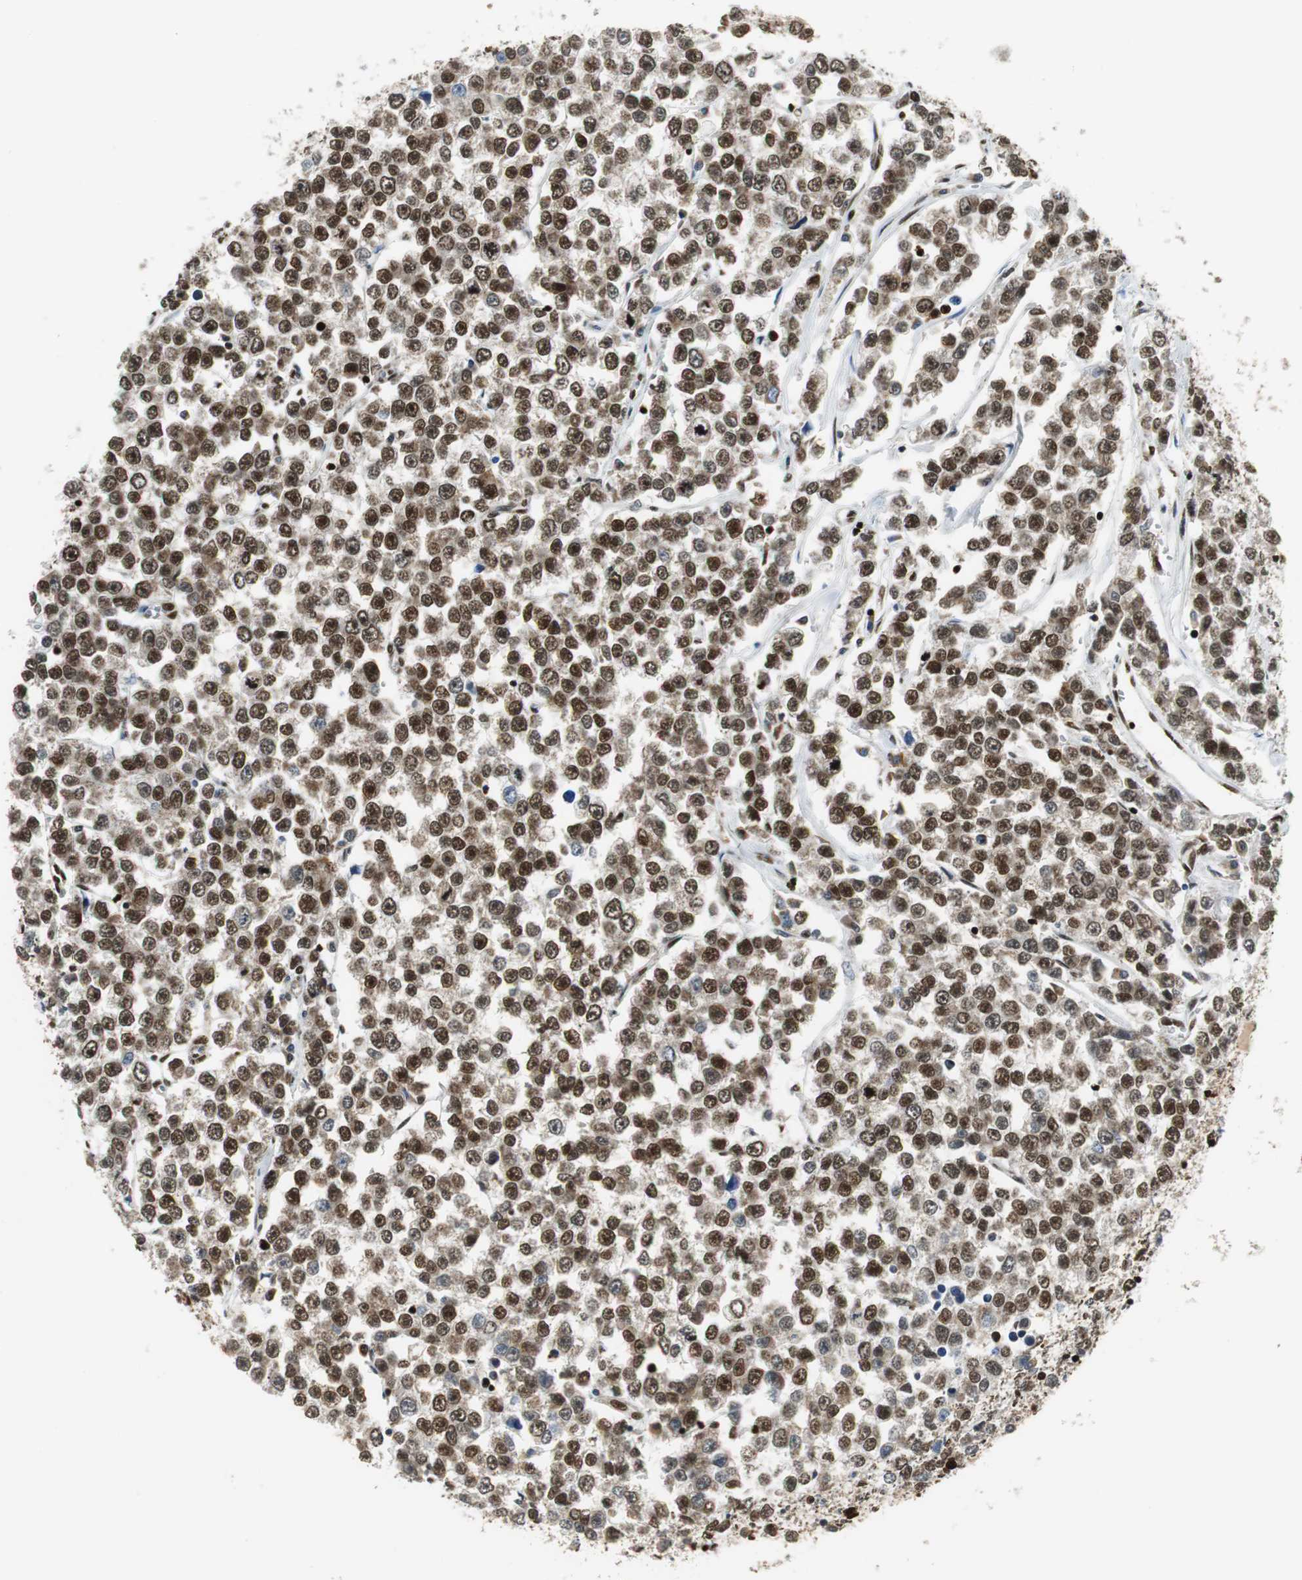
{"staining": {"intensity": "strong", "quantity": ">75%", "location": "nuclear"}, "tissue": "testis cancer", "cell_type": "Tumor cells", "image_type": "cancer", "snomed": [{"axis": "morphology", "description": "Seminoma, NOS"}, {"axis": "morphology", "description": "Carcinoma, Embryonal, NOS"}, {"axis": "topography", "description": "Testis"}], "caption": "Protein expression analysis of embryonal carcinoma (testis) exhibits strong nuclear staining in about >75% of tumor cells. (brown staining indicates protein expression, while blue staining denotes nuclei).", "gene": "HDAC1", "patient": {"sex": "male", "age": 52}}